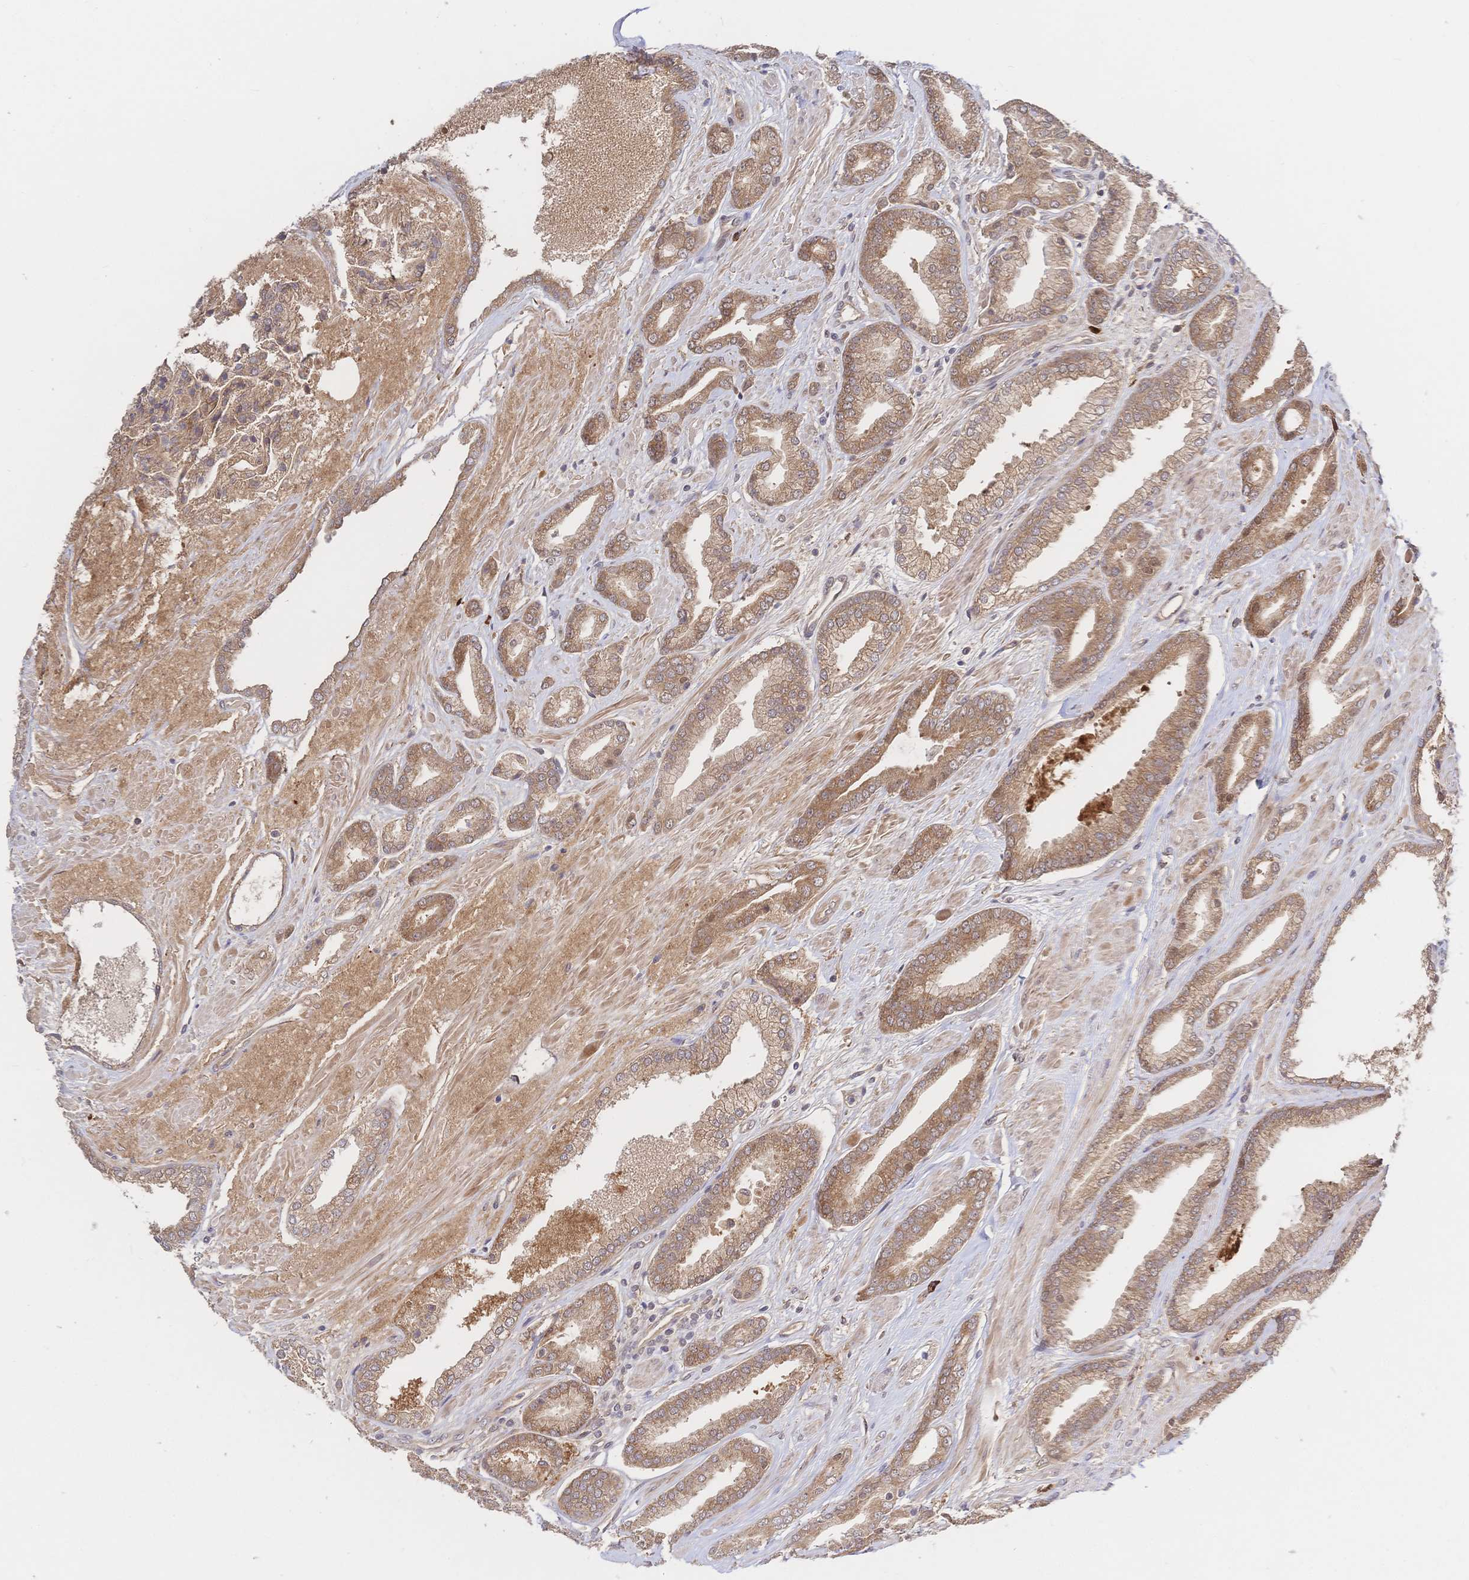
{"staining": {"intensity": "moderate", "quantity": ">75%", "location": "cytoplasmic/membranous"}, "tissue": "prostate cancer", "cell_type": "Tumor cells", "image_type": "cancer", "snomed": [{"axis": "morphology", "description": "Adenocarcinoma, High grade"}, {"axis": "topography", "description": "Prostate"}], "caption": "A micrograph showing moderate cytoplasmic/membranous positivity in about >75% of tumor cells in adenocarcinoma (high-grade) (prostate), as visualized by brown immunohistochemical staining.", "gene": "LMO4", "patient": {"sex": "male", "age": 56}}